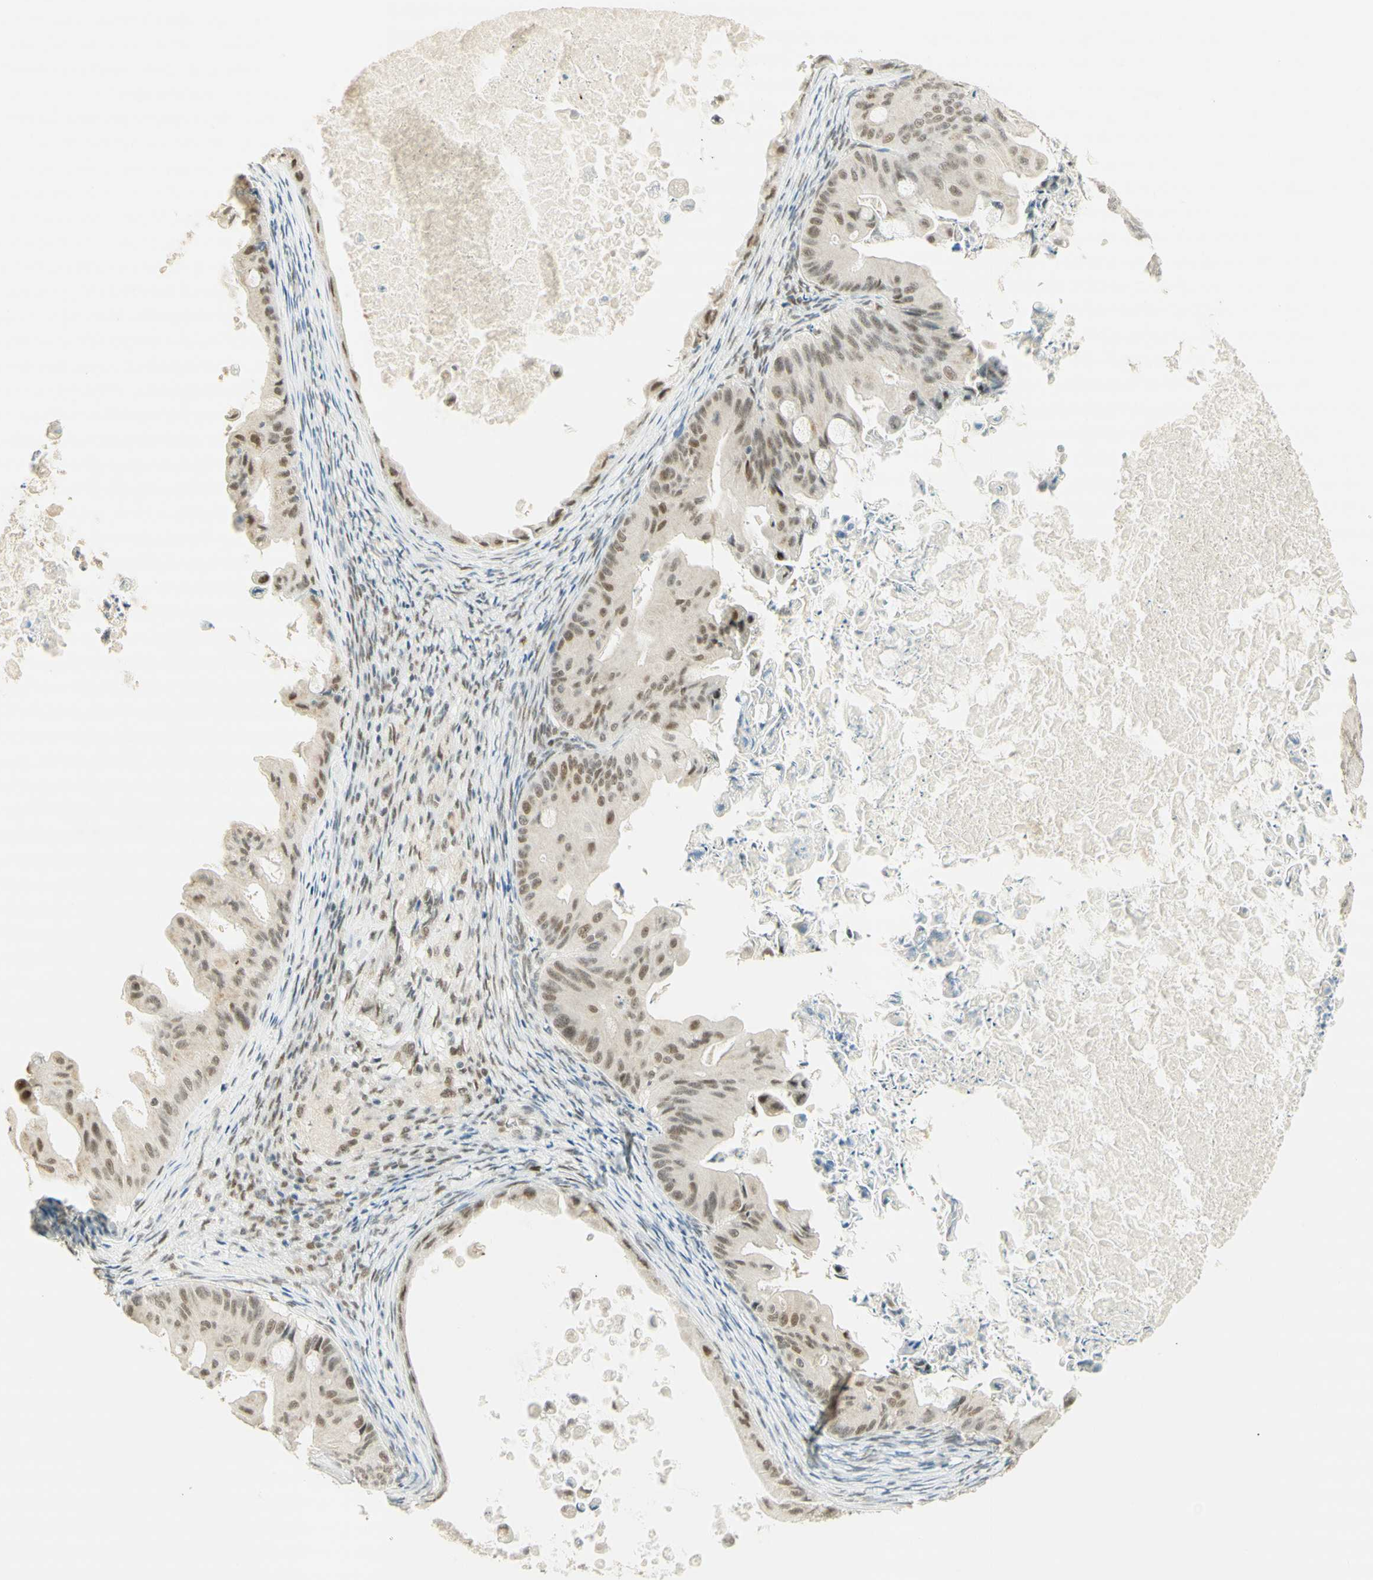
{"staining": {"intensity": "weak", "quantity": ">75%", "location": "cytoplasmic/membranous,nuclear"}, "tissue": "ovarian cancer", "cell_type": "Tumor cells", "image_type": "cancer", "snomed": [{"axis": "morphology", "description": "Cystadenocarcinoma, mucinous, NOS"}, {"axis": "topography", "description": "Ovary"}], "caption": "Tumor cells exhibit low levels of weak cytoplasmic/membranous and nuclear positivity in about >75% of cells in ovarian cancer (mucinous cystadenocarcinoma).", "gene": "PMS2", "patient": {"sex": "female", "age": 37}}